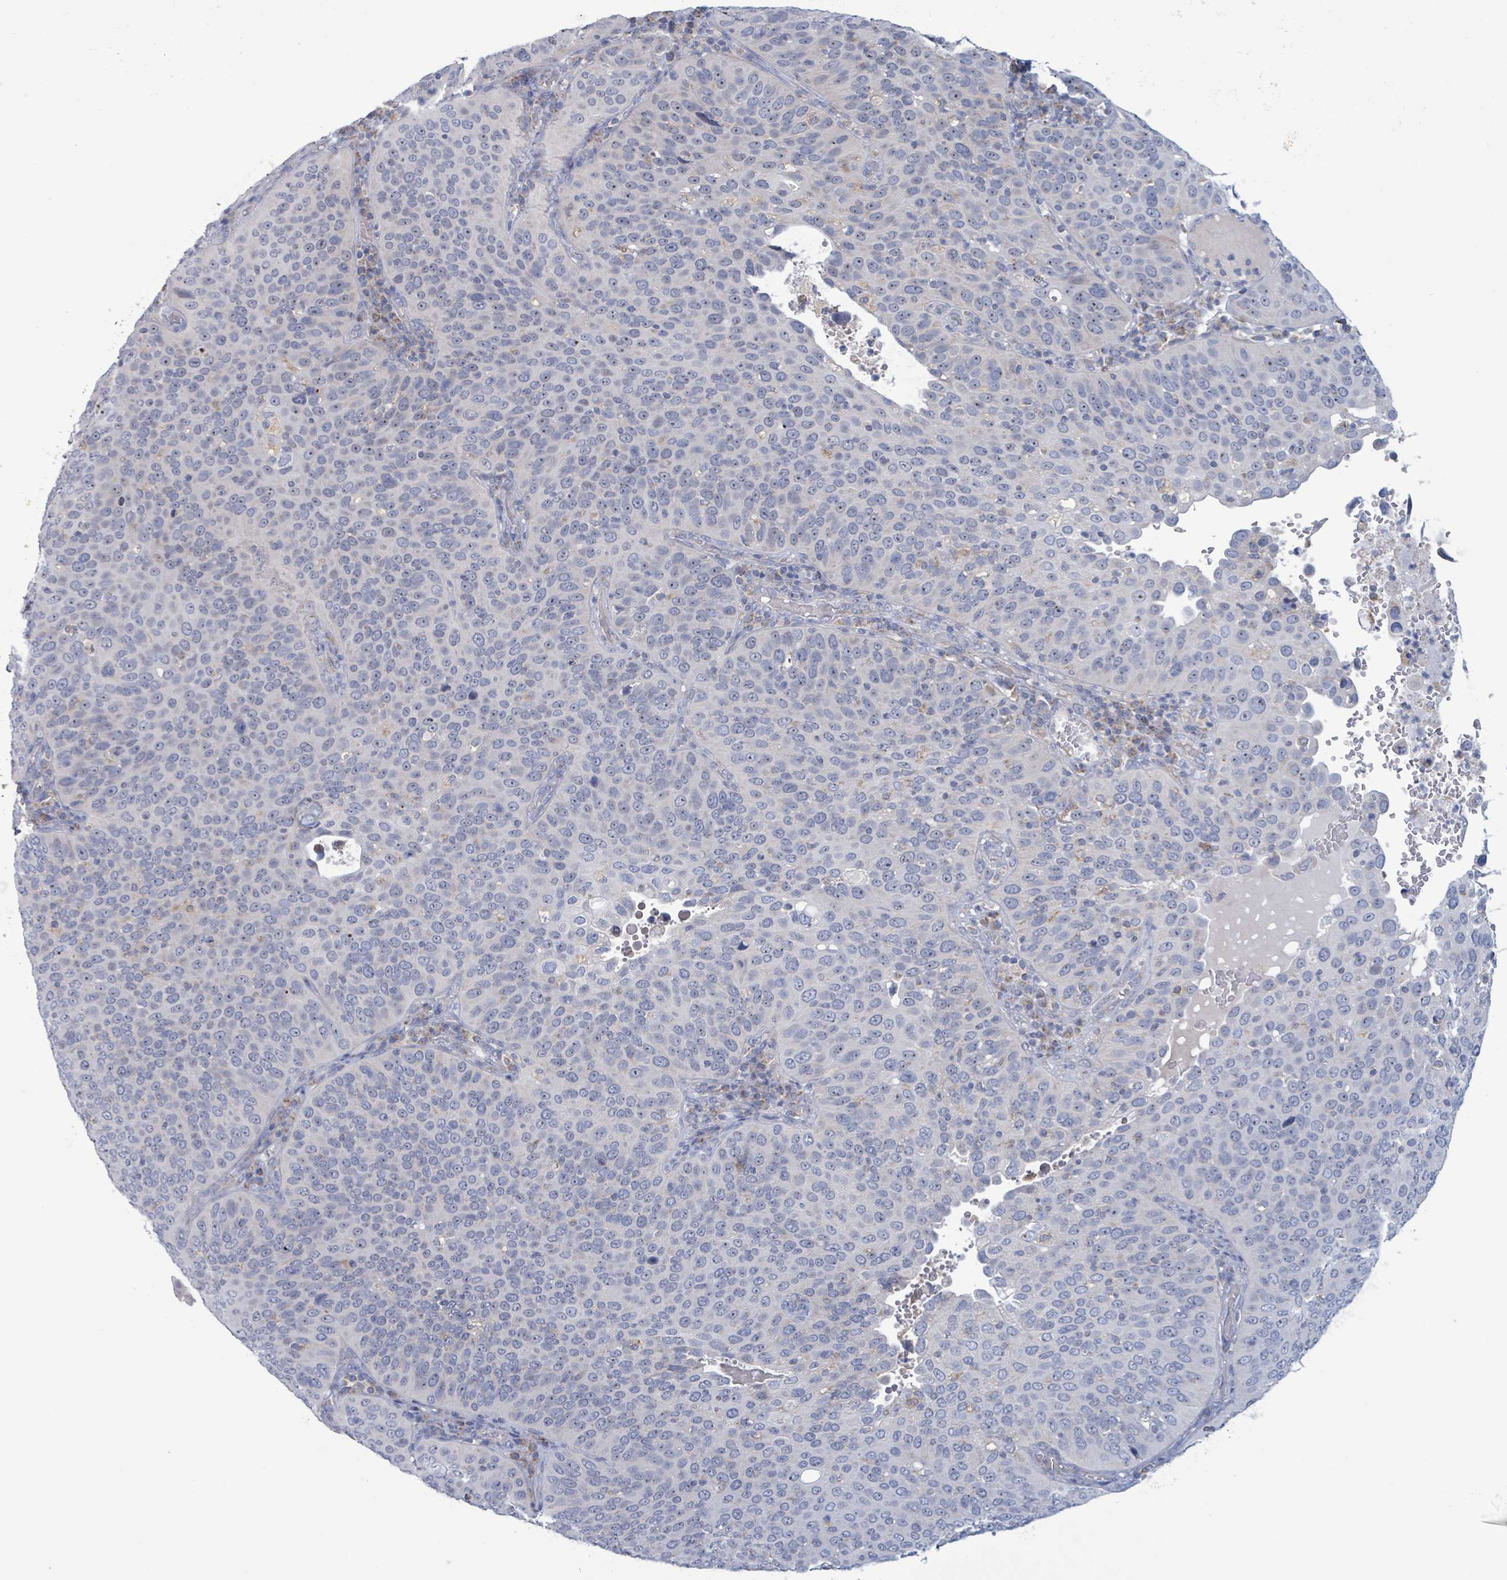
{"staining": {"intensity": "negative", "quantity": "none", "location": "none"}, "tissue": "cervical cancer", "cell_type": "Tumor cells", "image_type": "cancer", "snomed": [{"axis": "morphology", "description": "Squamous cell carcinoma, NOS"}, {"axis": "topography", "description": "Cervix"}], "caption": "IHC of human squamous cell carcinoma (cervical) reveals no positivity in tumor cells.", "gene": "AKR1C4", "patient": {"sex": "female", "age": 36}}